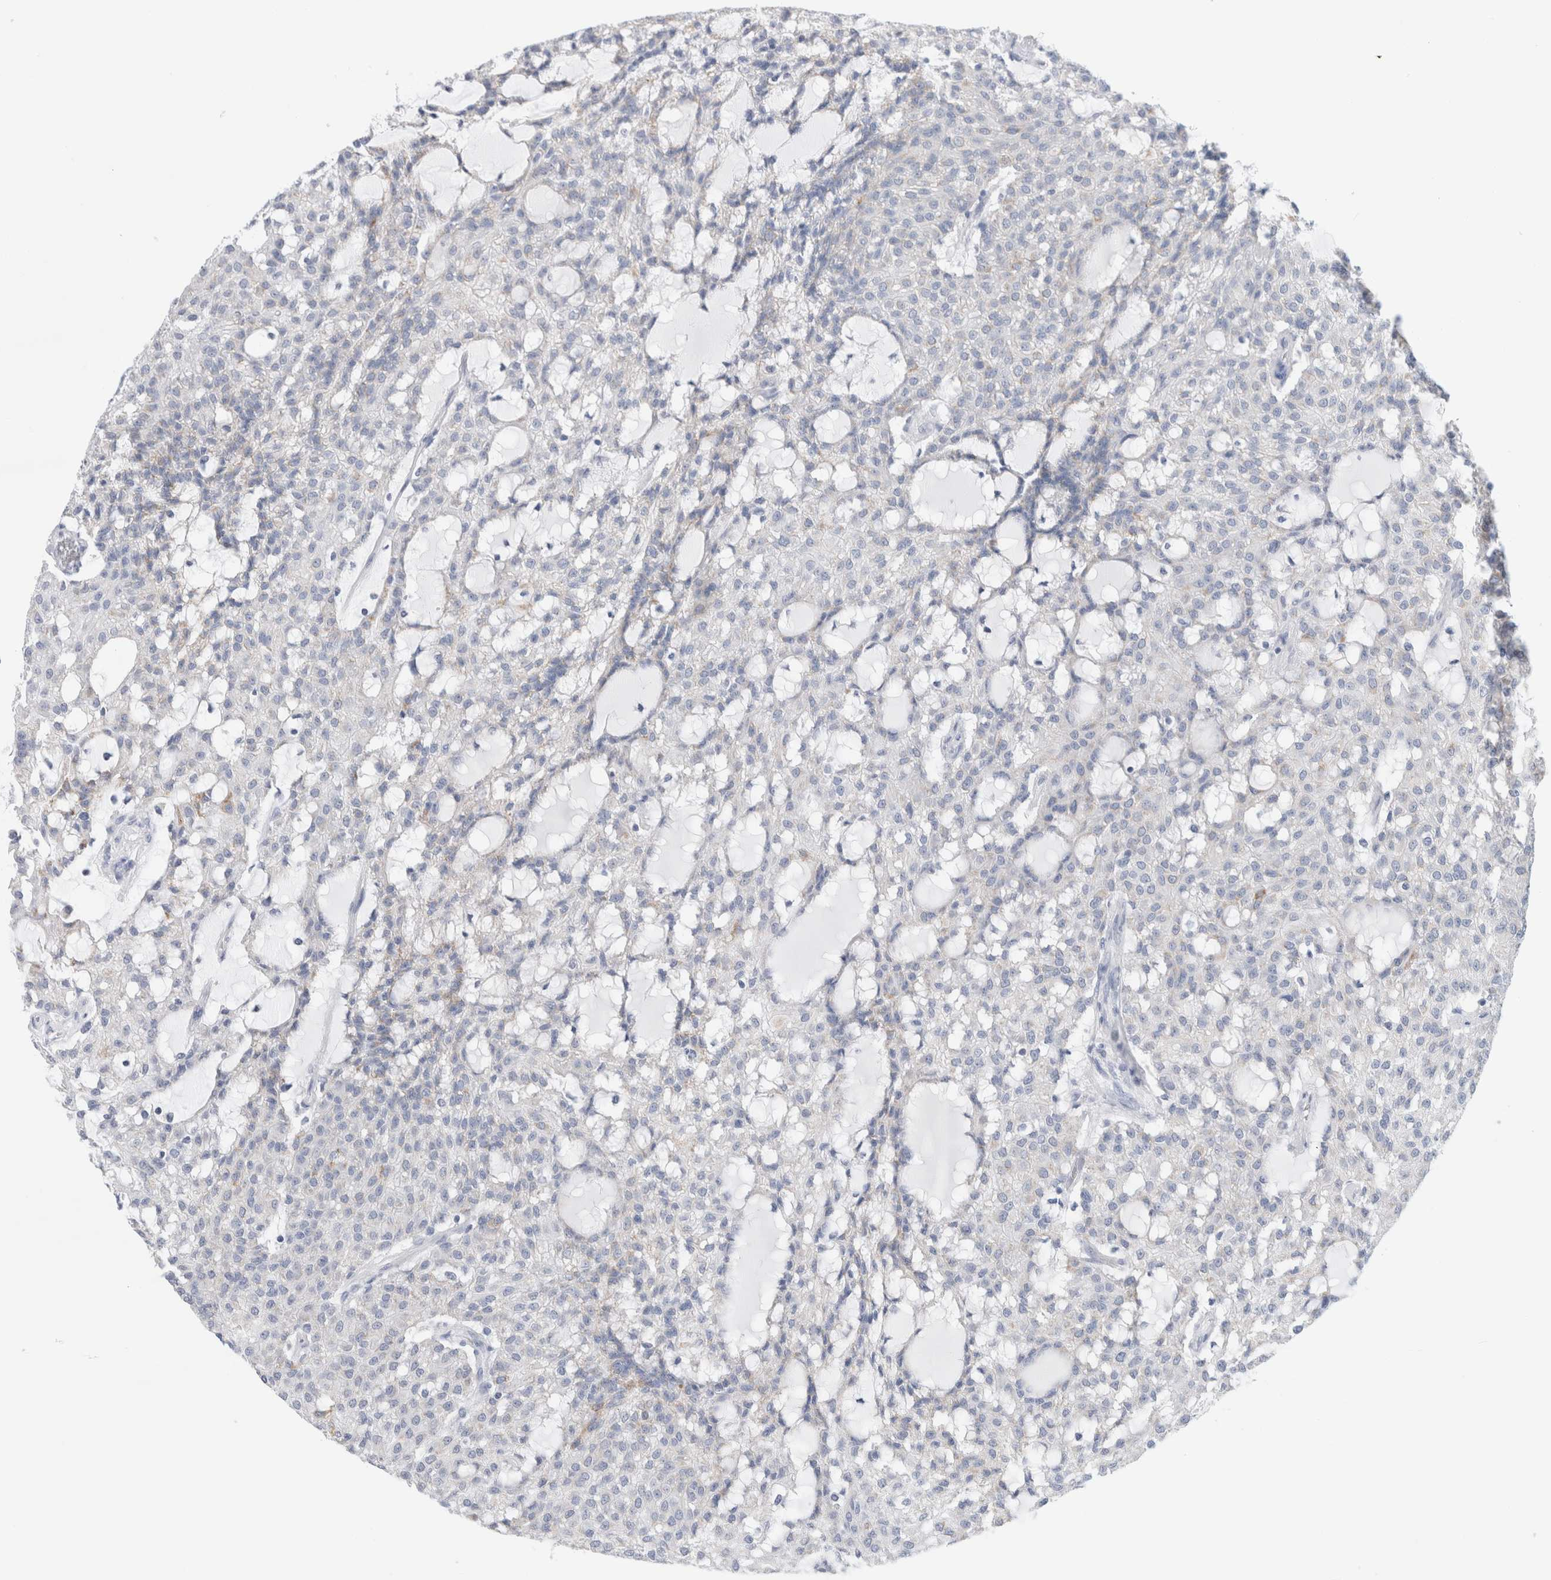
{"staining": {"intensity": "negative", "quantity": "none", "location": "none"}, "tissue": "renal cancer", "cell_type": "Tumor cells", "image_type": "cancer", "snomed": [{"axis": "morphology", "description": "Adenocarcinoma, NOS"}, {"axis": "topography", "description": "Kidney"}], "caption": "Tumor cells are negative for protein expression in human renal cancer.", "gene": "ECHDC2", "patient": {"sex": "male", "age": 63}}